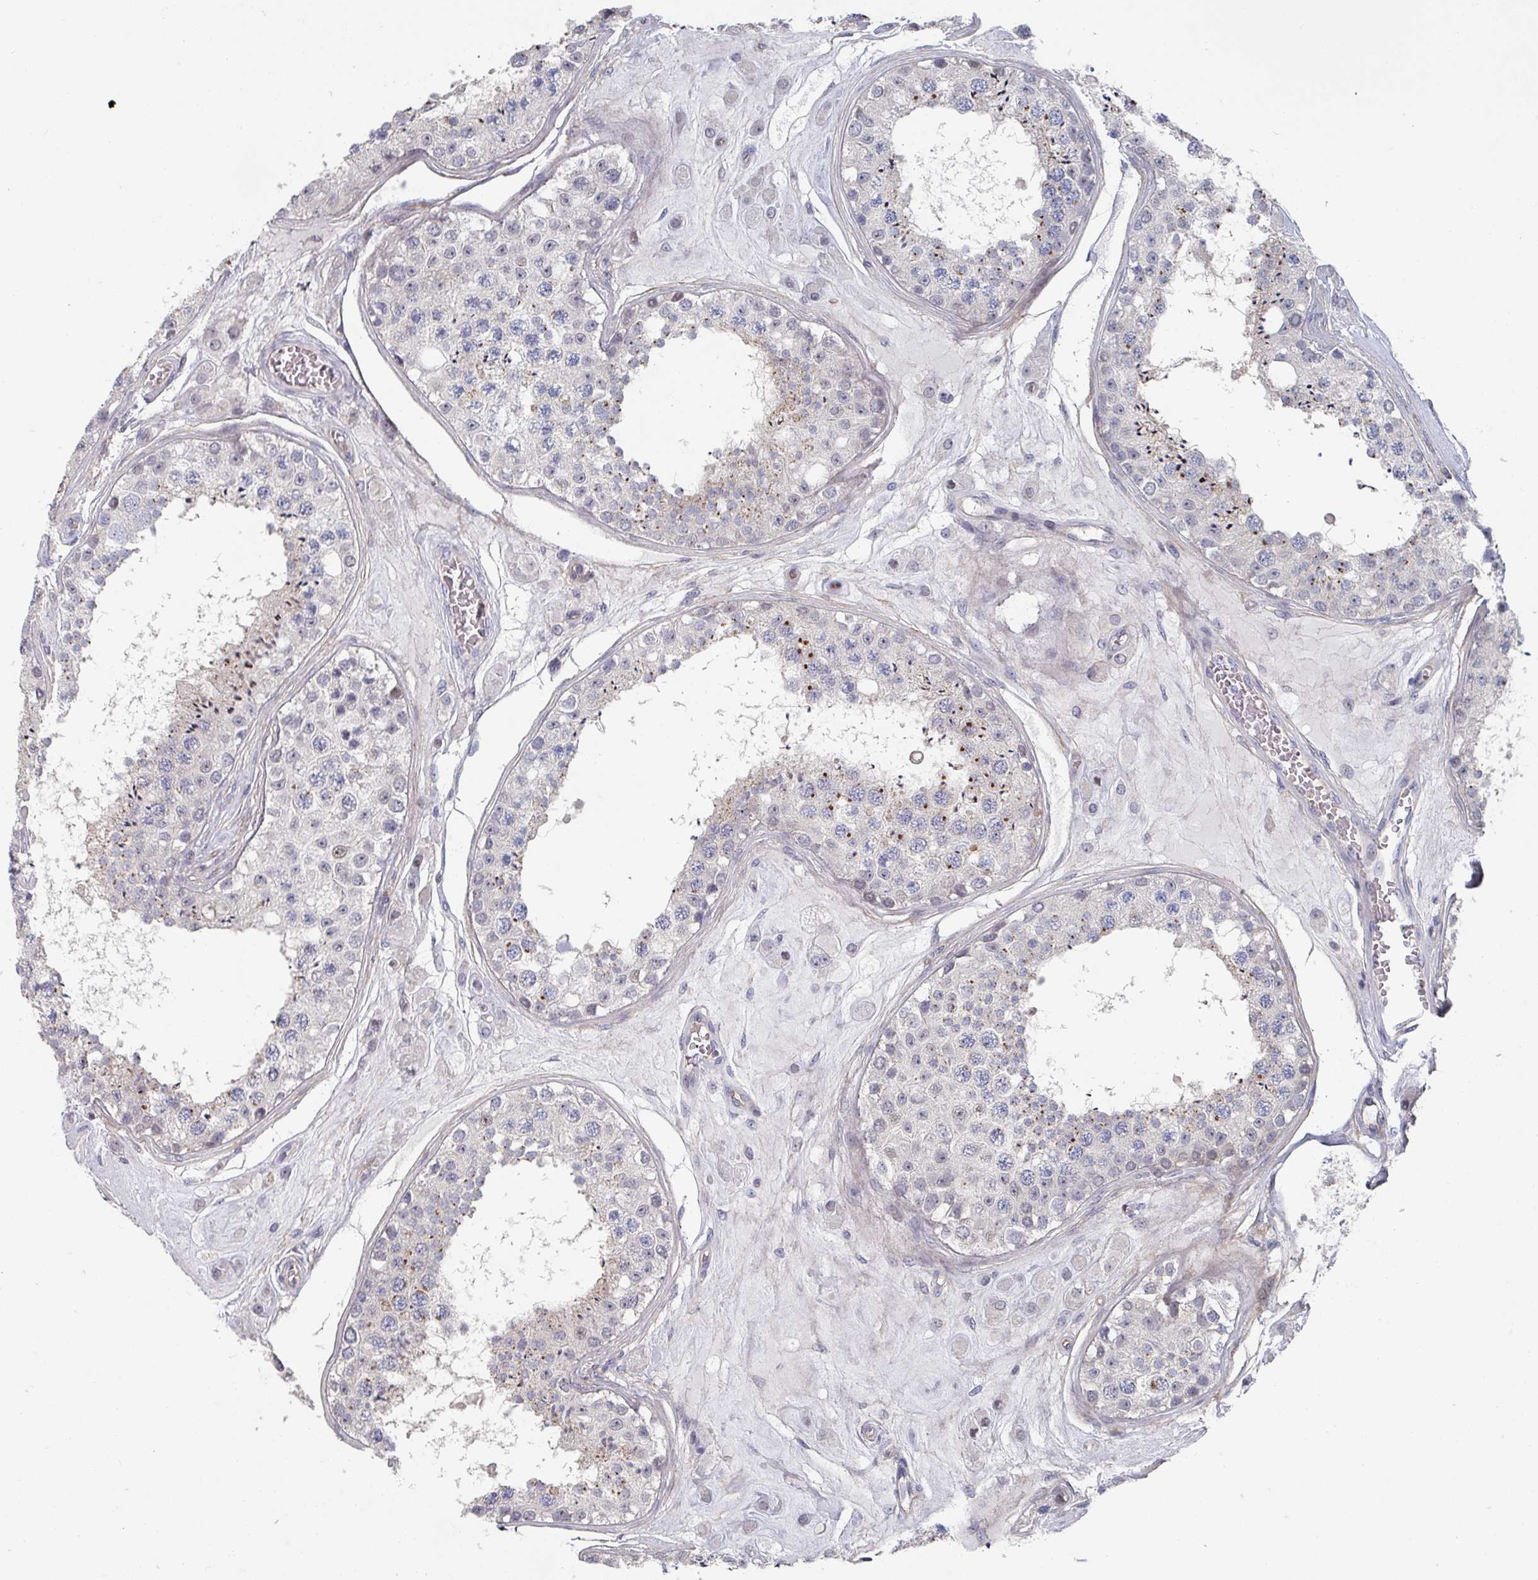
{"staining": {"intensity": "moderate", "quantity": "<25%", "location": "cytoplasmic/membranous"}, "tissue": "testis", "cell_type": "Cells in seminiferous ducts", "image_type": "normal", "snomed": [{"axis": "morphology", "description": "Normal tissue, NOS"}, {"axis": "topography", "description": "Testis"}], "caption": "Cells in seminiferous ducts exhibit moderate cytoplasmic/membranous positivity in about <25% of cells in benign testis.", "gene": "EFL1", "patient": {"sex": "male", "age": 25}}